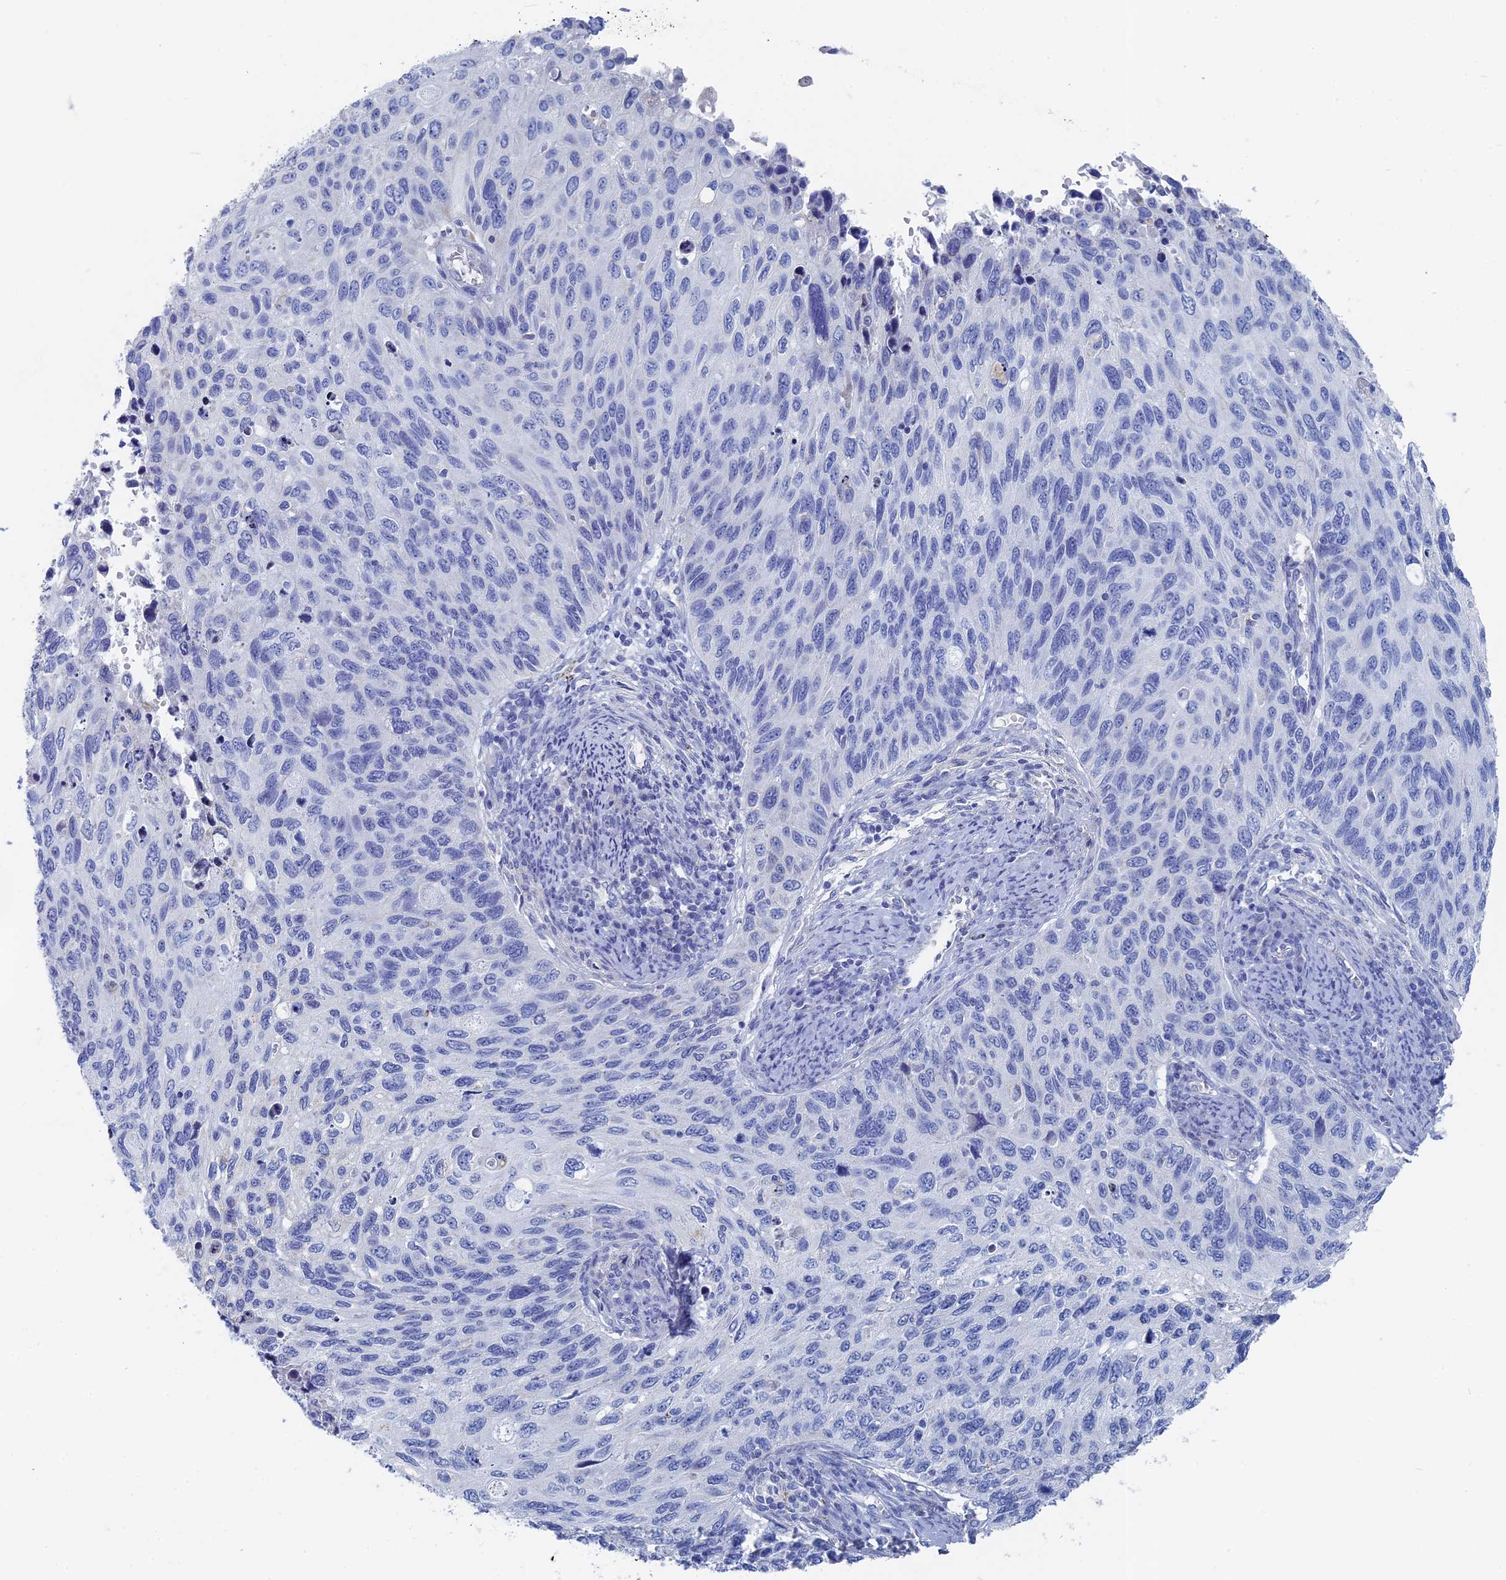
{"staining": {"intensity": "negative", "quantity": "none", "location": "none"}, "tissue": "cervical cancer", "cell_type": "Tumor cells", "image_type": "cancer", "snomed": [{"axis": "morphology", "description": "Squamous cell carcinoma, NOS"}, {"axis": "topography", "description": "Cervix"}], "caption": "Squamous cell carcinoma (cervical) stained for a protein using IHC exhibits no staining tumor cells.", "gene": "HIGD1A", "patient": {"sex": "female", "age": 70}}